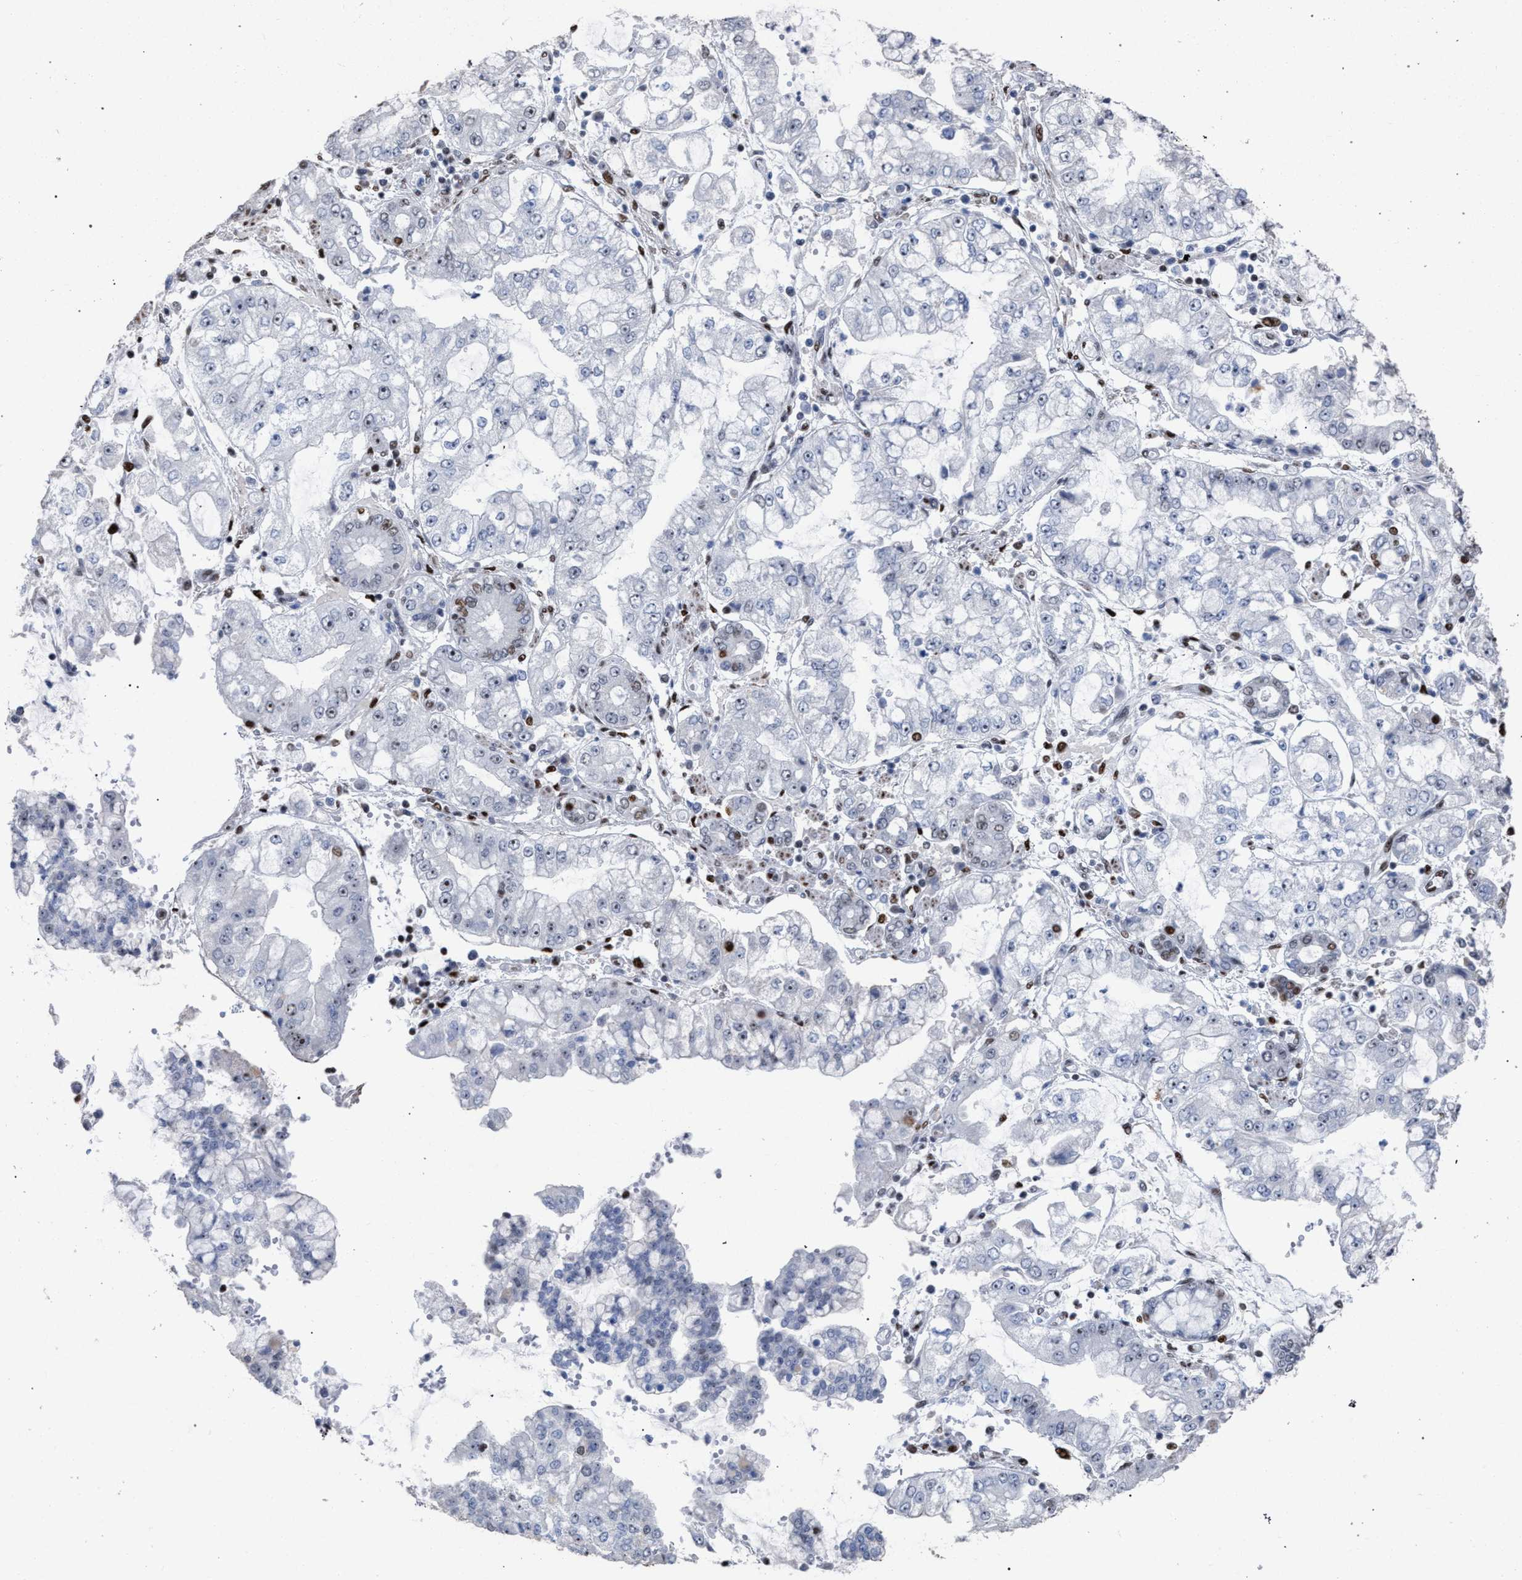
{"staining": {"intensity": "negative", "quantity": "none", "location": "none"}, "tissue": "stomach cancer", "cell_type": "Tumor cells", "image_type": "cancer", "snomed": [{"axis": "morphology", "description": "Adenocarcinoma, NOS"}, {"axis": "topography", "description": "Stomach"}], "caption": "Stomach cancer (adenocarcinoma) stained for a protein using immunohistochemistry displays no staining tumor cells.", "gene": "TP53BP1", "patient": {"sex": "male", "age": 76}}